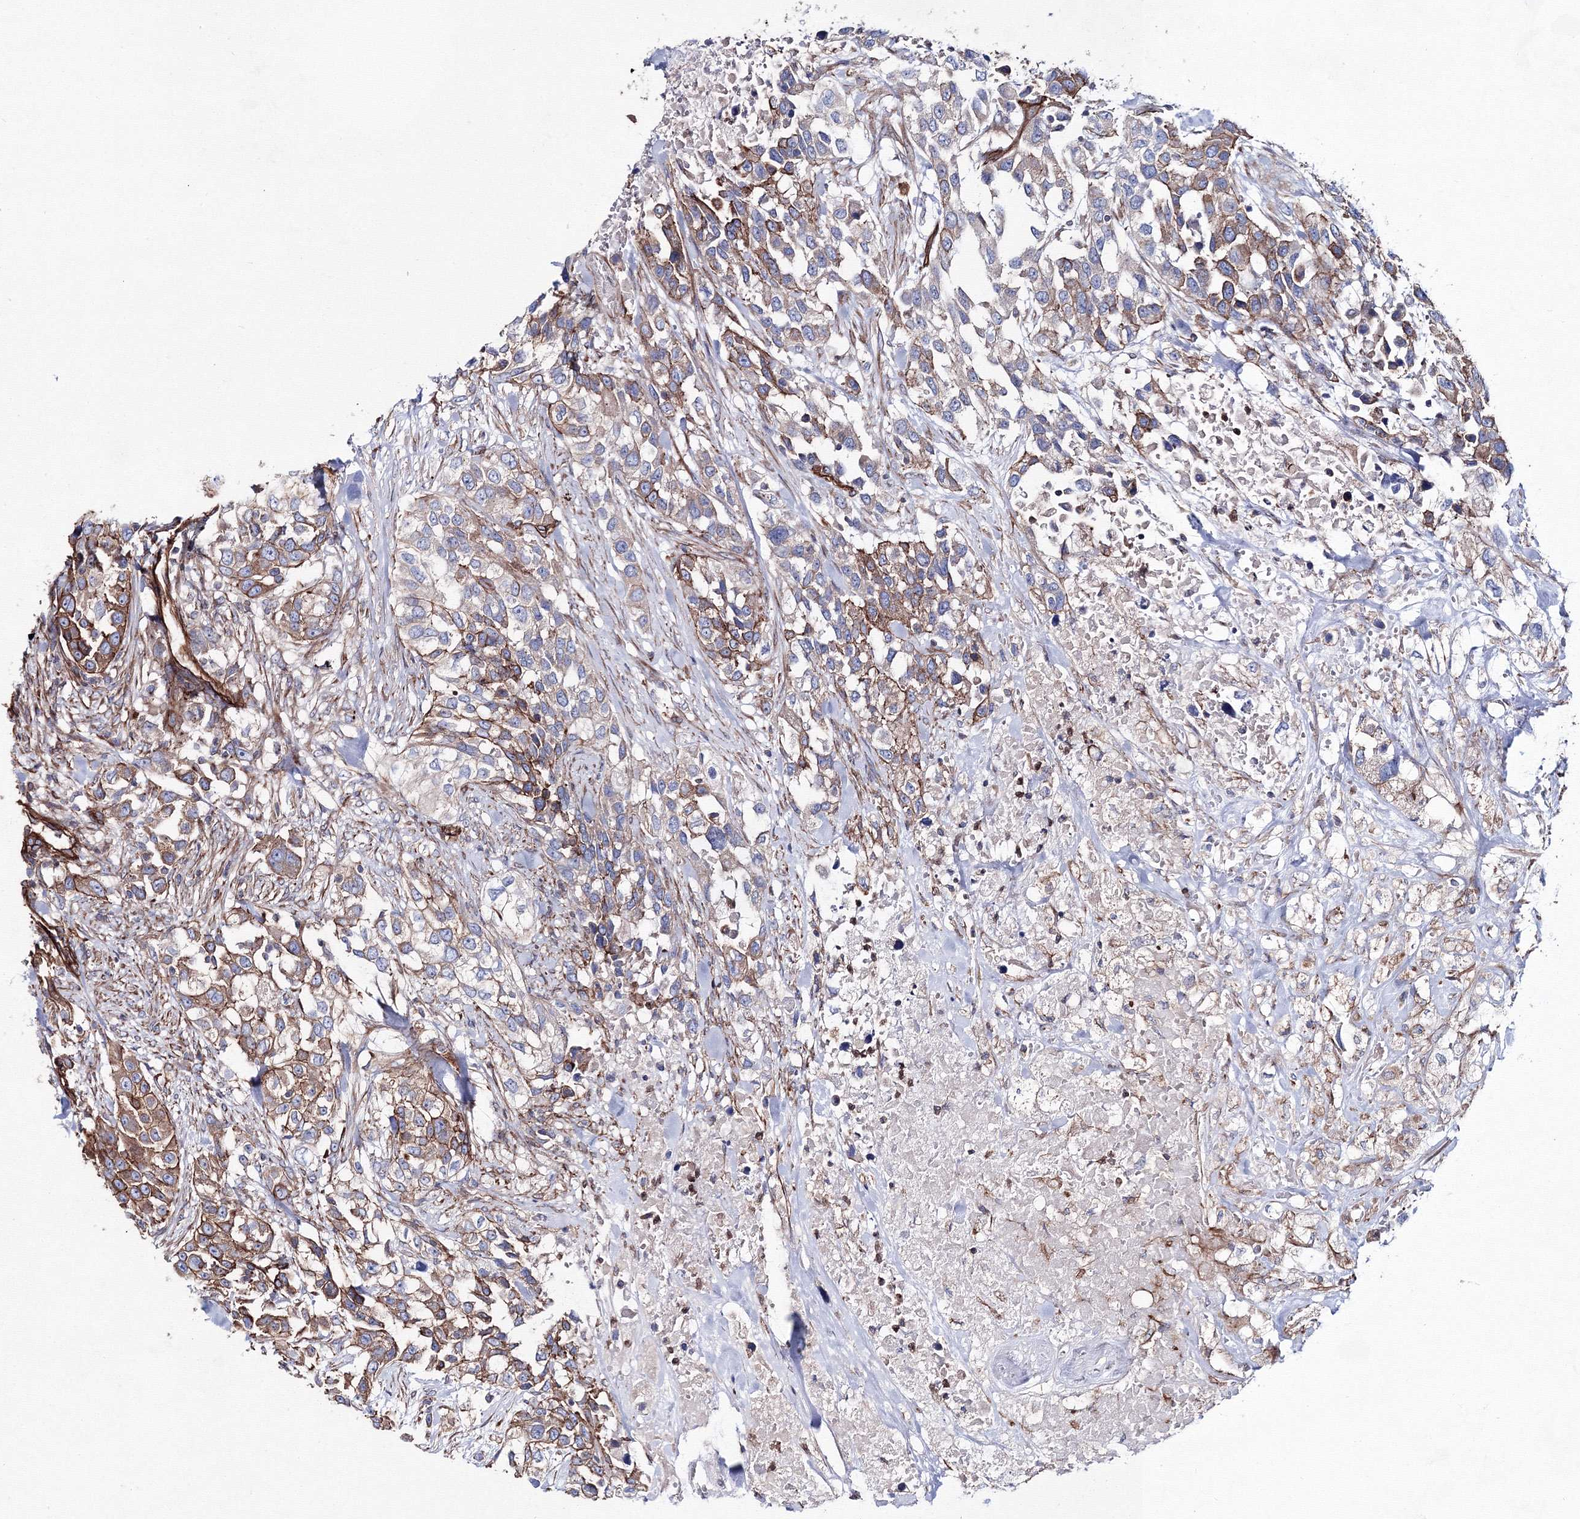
{"staining": {"intensity": "moderate", "quantity": "<25%", "location": "cytoplasmic/membranous"}, "tissue": "urothelial cancer", "cell_type": "Tumor cells", "image_type": "cancer", "snomed": [{"axis": "morphology", "description": "Urothelial carcinoma, High grade"}, {"axis": "topography", "description": "Urinary bladder"}], "caption": "DAB immunohistochemical staining of urothelial cancer demonstrates moderate cytoplasmic/membranous protein expression in about <25% of tumor cells.", "gene": "ANKRD37", "patient": {"sex": "female", "age": 80}}